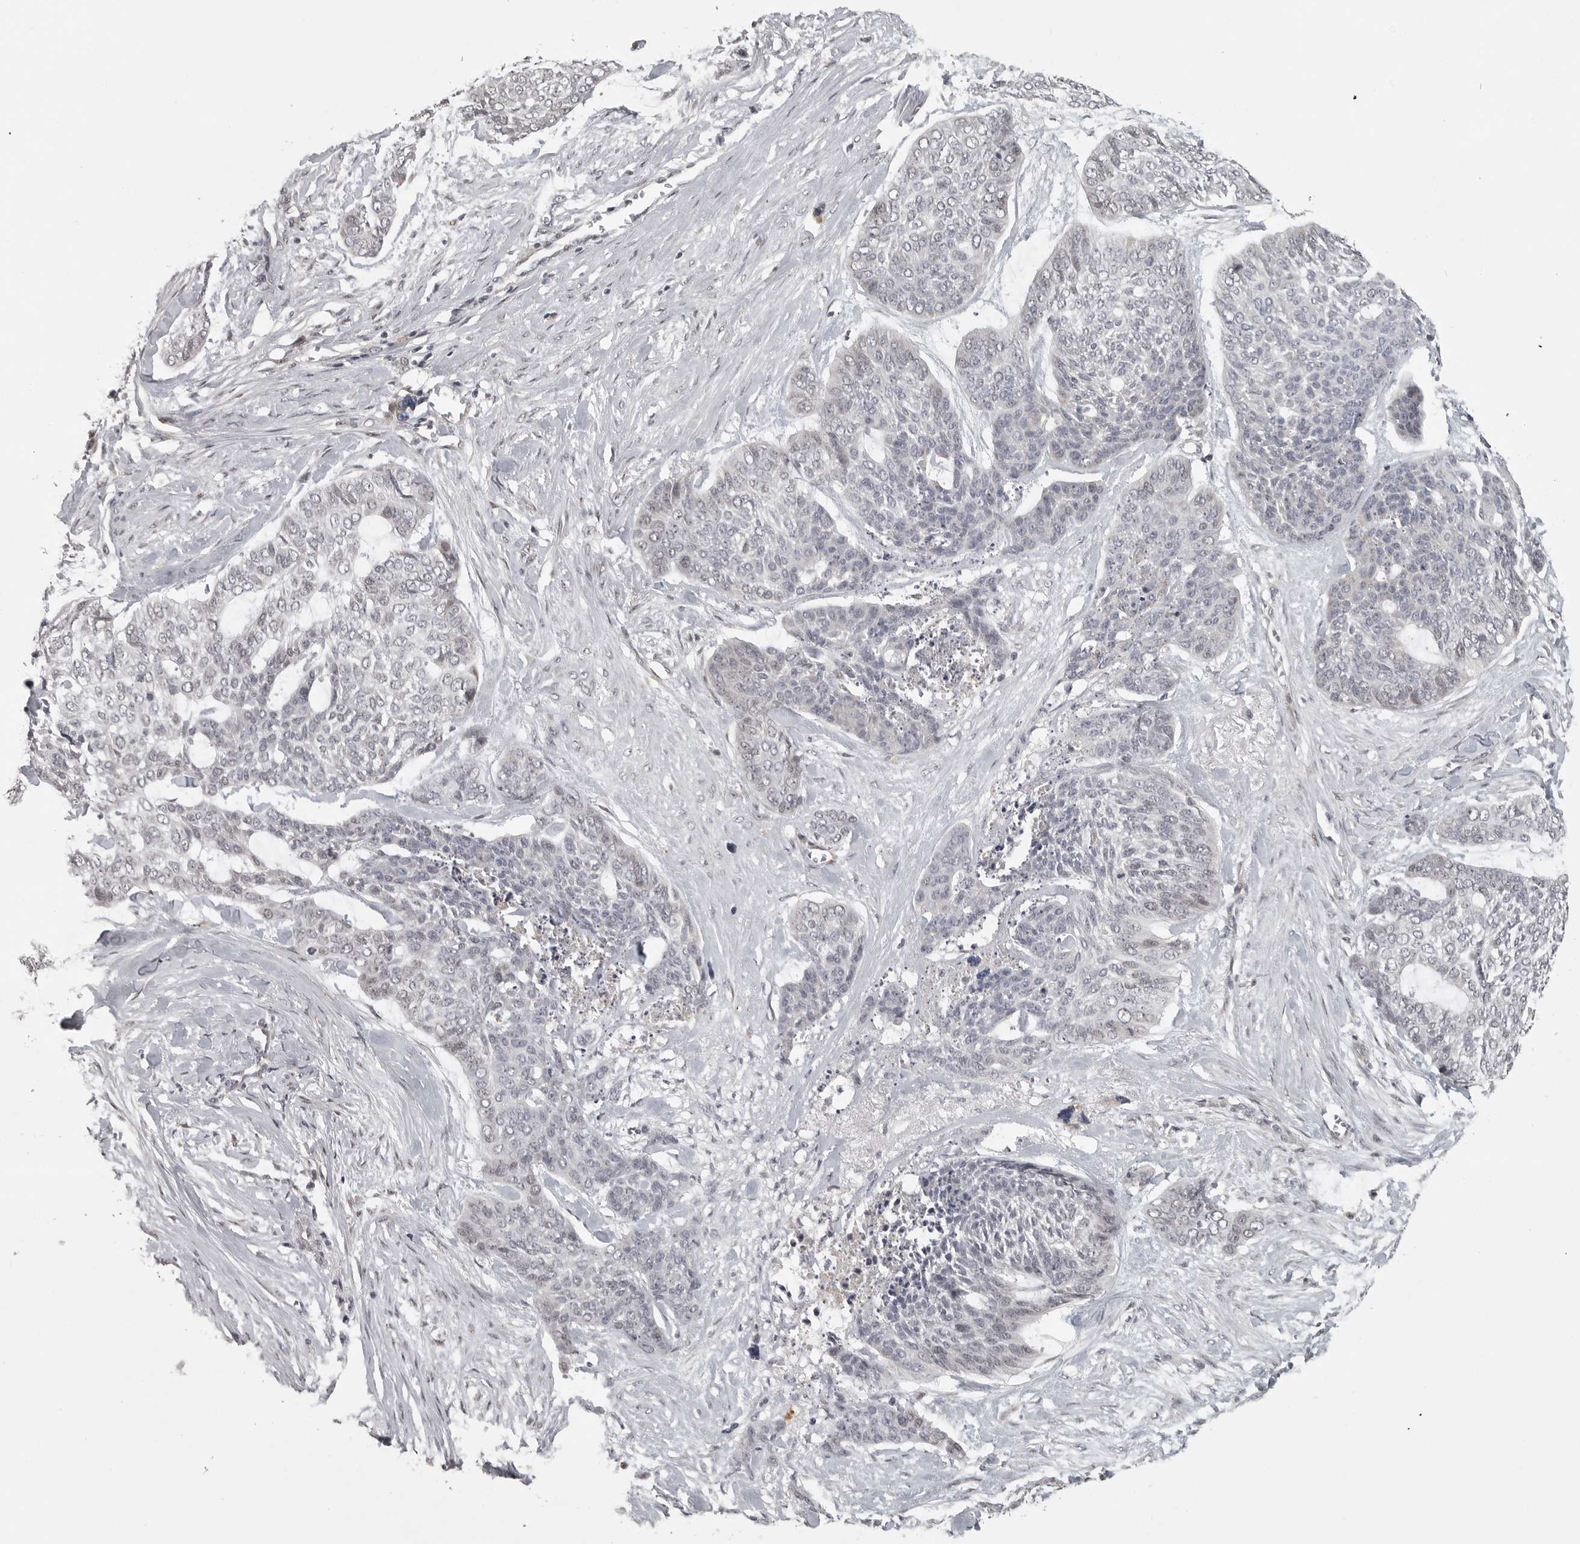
{"staining": {"intensity": "negative", "quantity": "none", "location": "none"}, "tissue": "skin cancer", "cell_type": "Tumor cells", "image_type": "cancer", "snomed": [{"axis": "morphology", "description": "Basal cell carcinoma"}, {"axis": "topography", "description": "Skin"}], "caption": "Skin cancer (basal cell carcinoma) was stained to show a protein in brown. There is no significant expression in tumor cells.", "gene": "POLE2", "patient": {"sex": "female", "age": 64}}